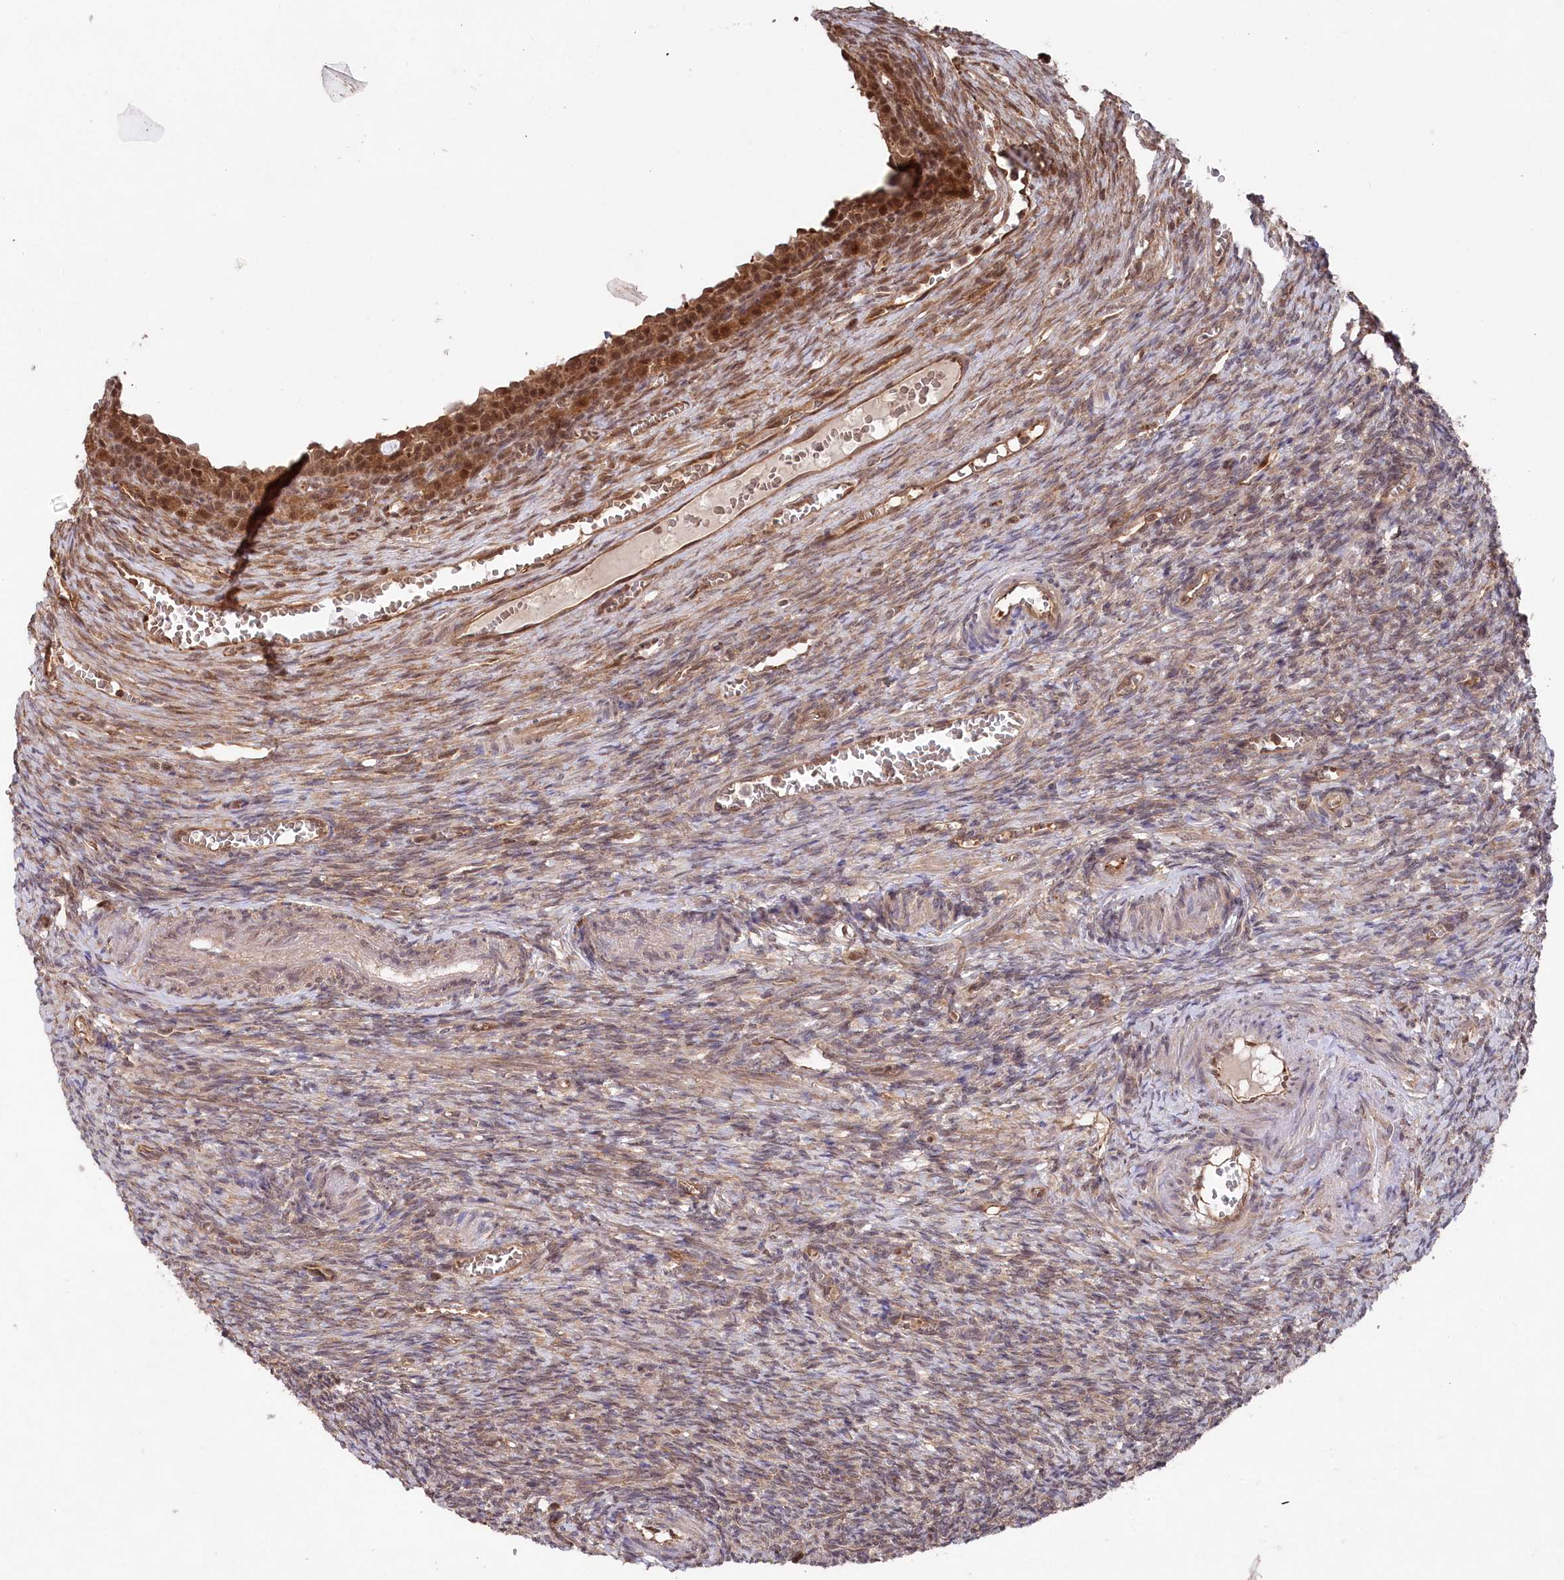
{"staining": {"intensity": "strong", "quantity": ">75%", "location": "cytoplasmic/membranous"}, "tissue": "ovary", "cell_type": "Follicle cells", "image_type": "normal", "snomed": [{"axis": "morphology", "description": "Normal tissue, NOS"}, {"axis": "topography", "description": "Ovary"}], "caption": "Protein staining of normal ovary displays strong cytoplasmic/membranous positivity in about >75% of follicle cells.", "gene": "PSMA1", "patient": {"sex": "female", "age": 27}}